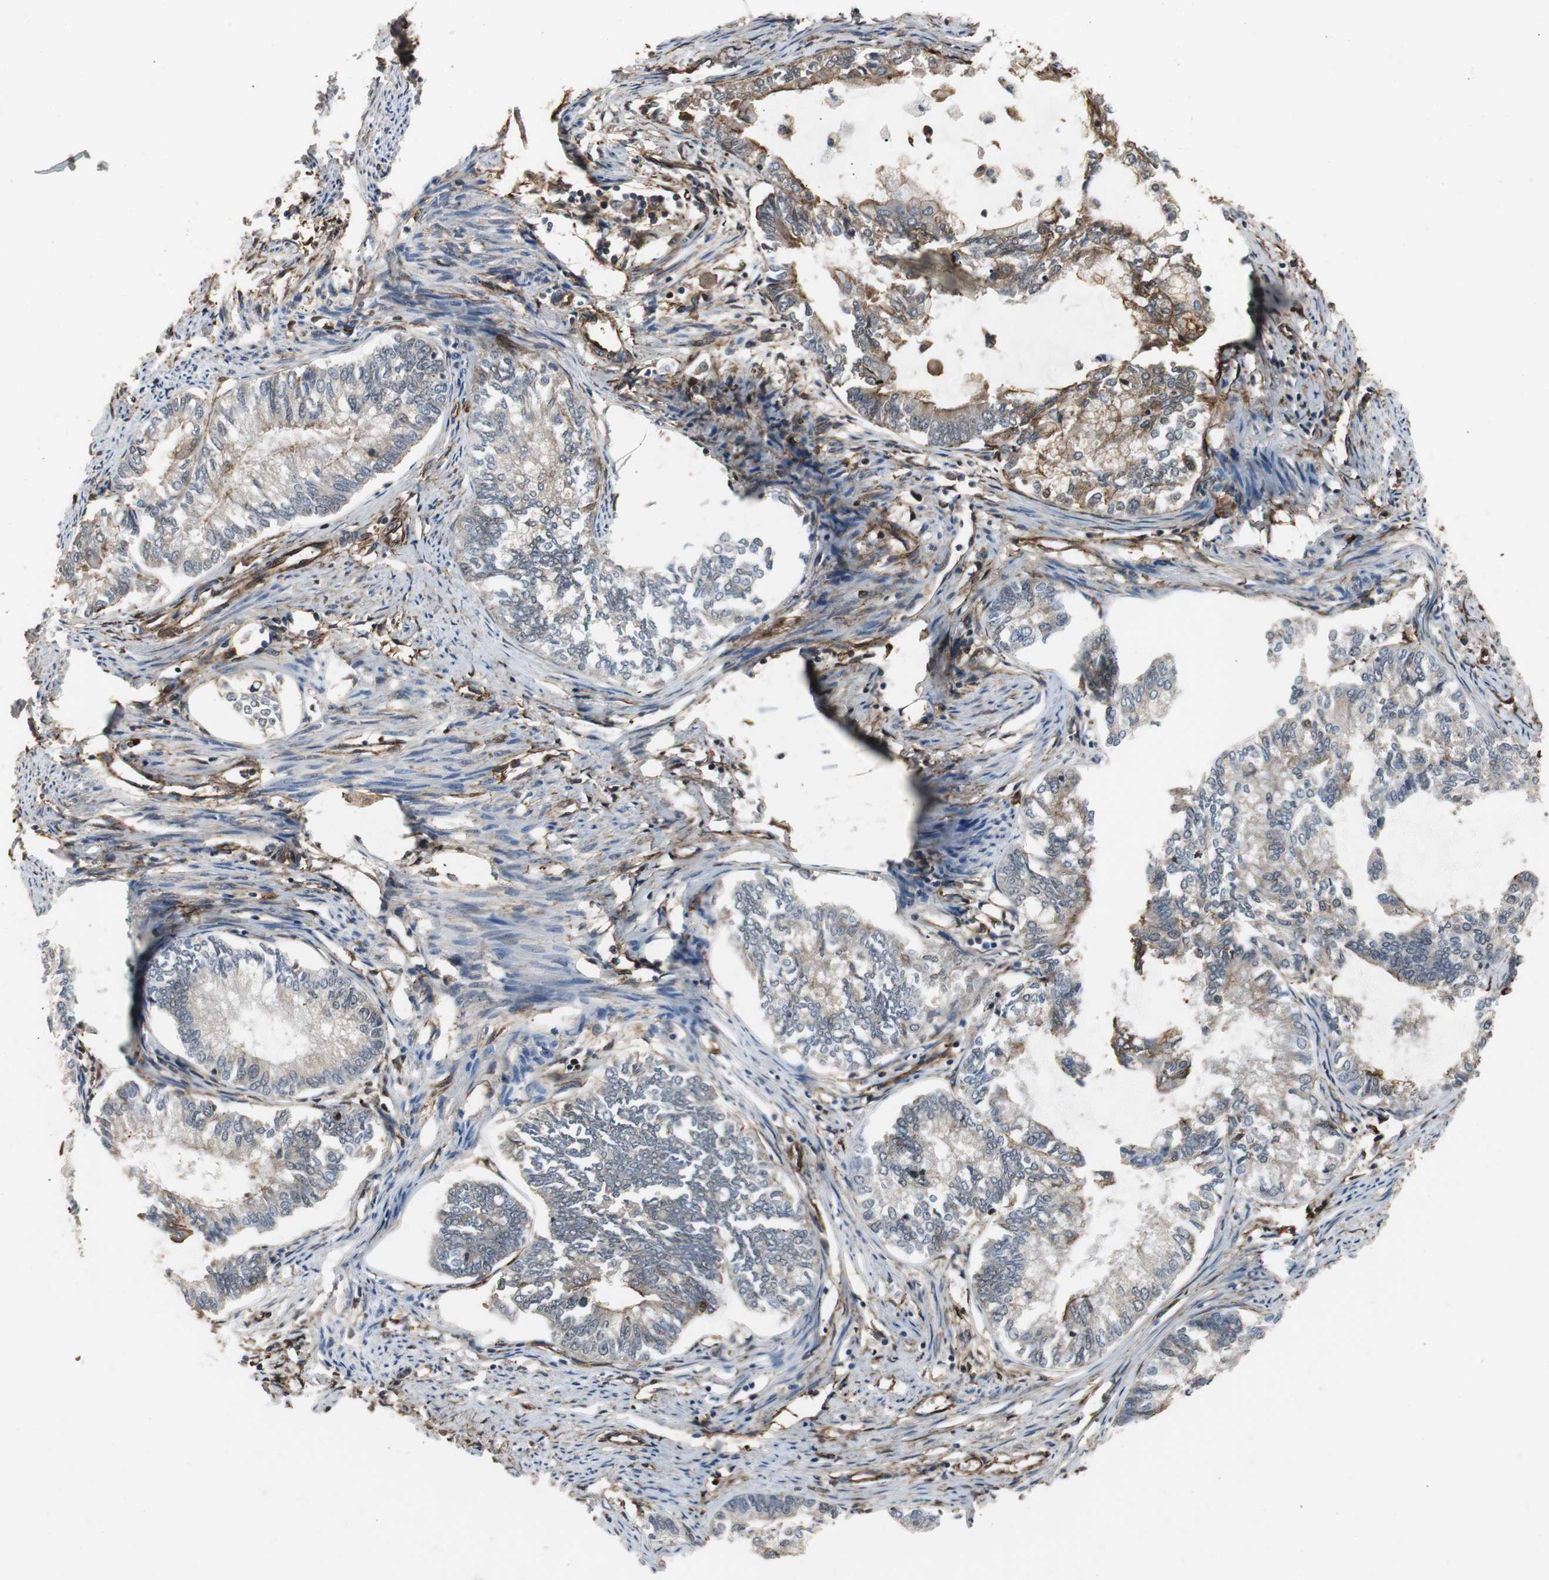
{"staining": {"intensity": "weak", "quantity": "25%-75%", "location": "cytoplasmic/membranous"}, "tissue": "endometrial cancer", "cell_type": "Tumor cells", "image_type": "cancer", "snomed": [{"axis": "morphology", "description": "Adenocarcinoma, NOS"}, {"axis": "topography", "description": "Endometrium"}], "caption": "A brown stain highlights weak cytoplasmic/membranous staining of a protein in endometrial adenocarcinoma tumor cells.", "gene": "PTPN11", "patient": {"sex": "female", "age": 86}}